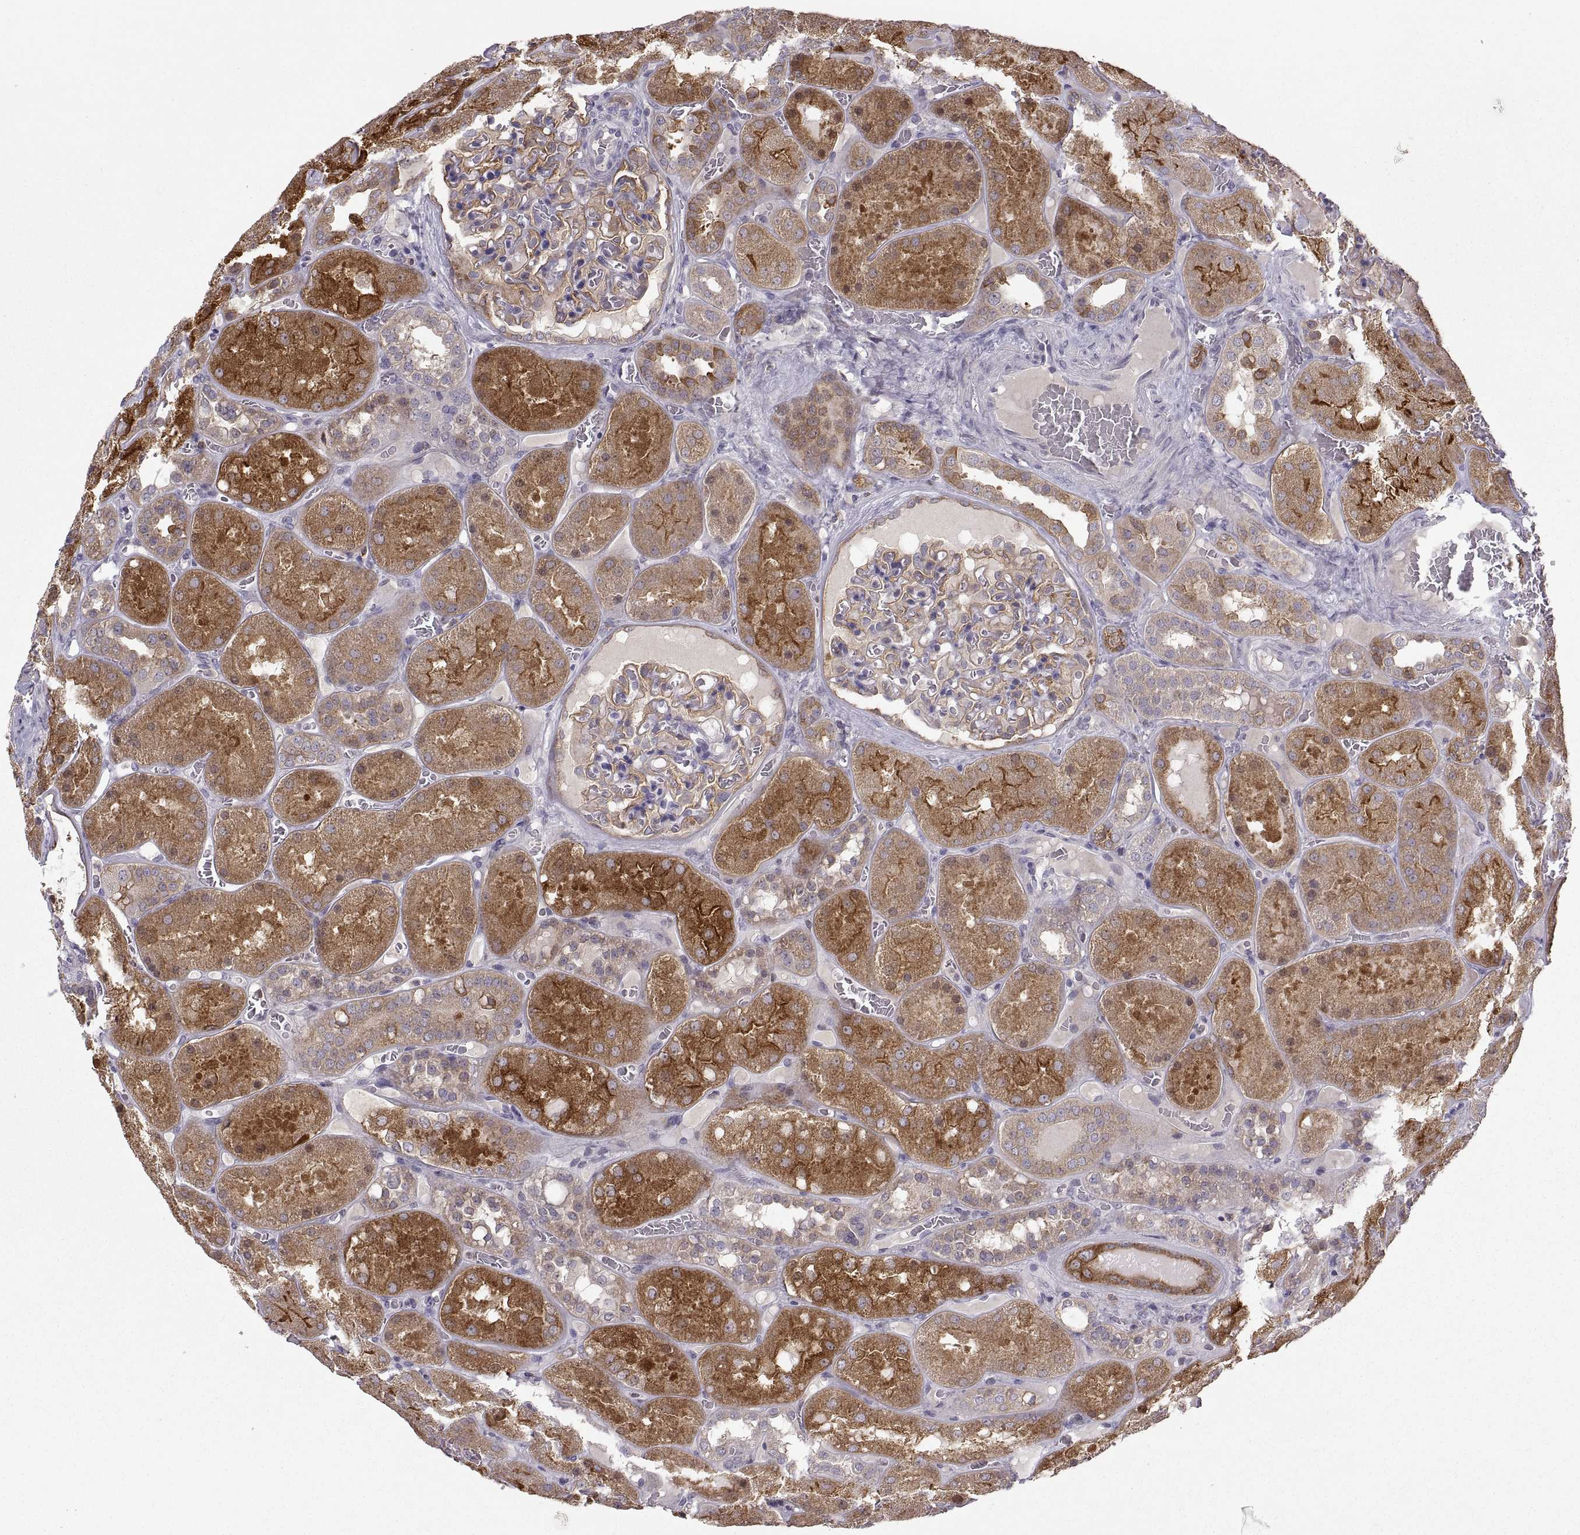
{"staining": {"intensity": "weak", "quantity": "25%-75%", "location": "cytoplasmic/membranous"}, "tissue": "kidney", "cell_type": "Cells in glomeruli", "image_type": "normal", "snomed": [{"axis": "morphology", "description": "Normal tissue, NOS"}, {"axis": "topography", "description": "Kidney"}], "caption": "This photomicrograph displays immunohistochemistry staining of normal human kidney, with low weak cytoplasmic/membranous staining in approximately 25%-75% of cells in glomeruli.", "gene": "EZR", "patient": {"sex": "male", "age": 73}}